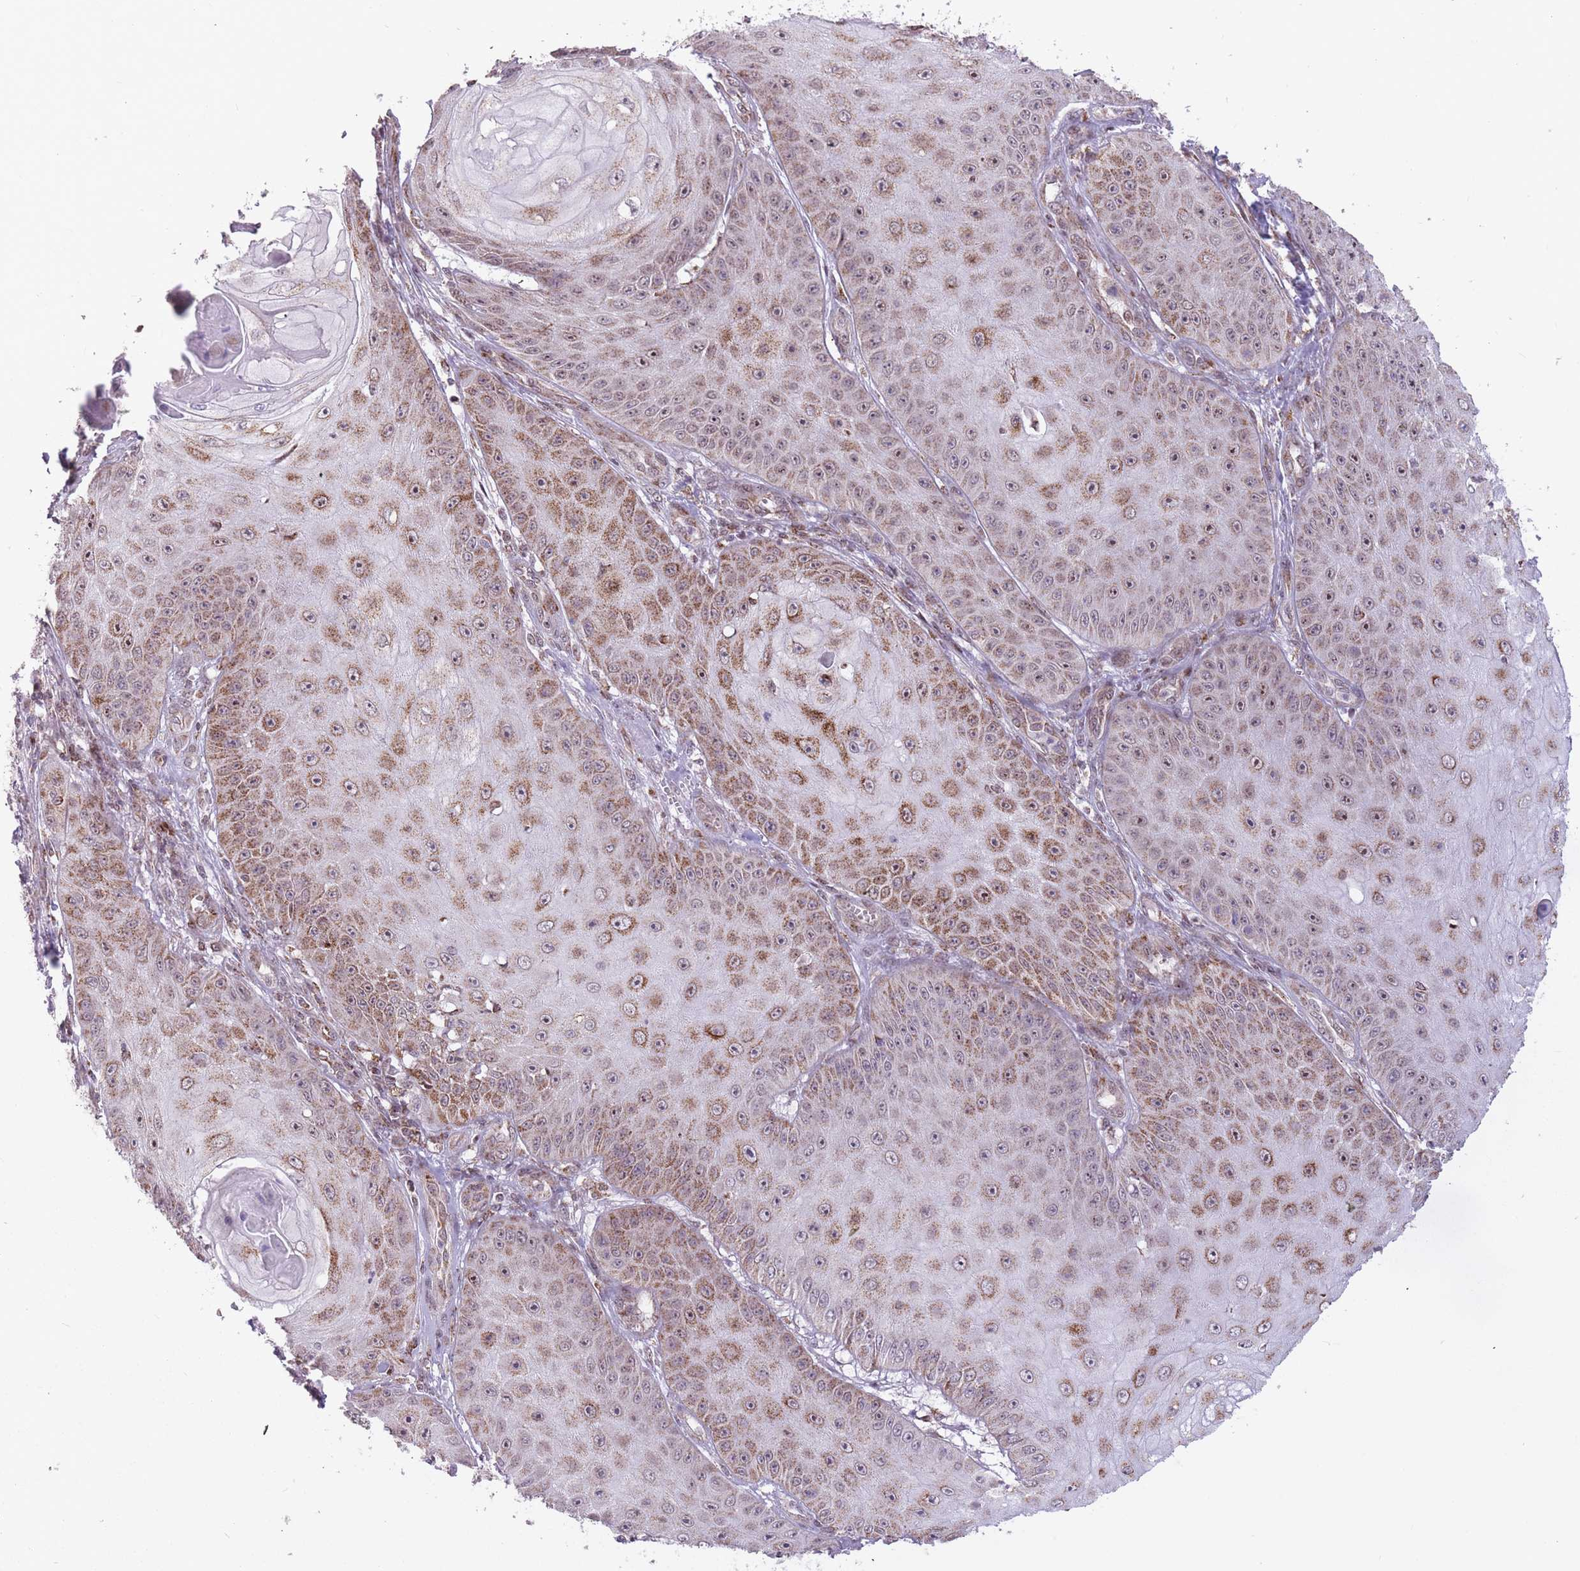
{"staining": {"intensity": "moderate", "quantity": "25%-75%", "location": "cytoplasmic/membranous,nuclear"}, "tissue": "skin cancer", "cell_type": "Tumor cells", "image_type": "cancer", "snomed": [{"axis": "morphology", "description": "Squamous cell carcinoma, NOS"}, {"axis": "topography", "description": "Skin"}], "caption": "Tumor cells show moderate cytoplasmic/membranous and nuclear staining in approximately 25%-75% of cells in squamous cell carcinoma (skin).", "gene": "DPYSL4", "patient": {"sex": "male", "age": 70}}